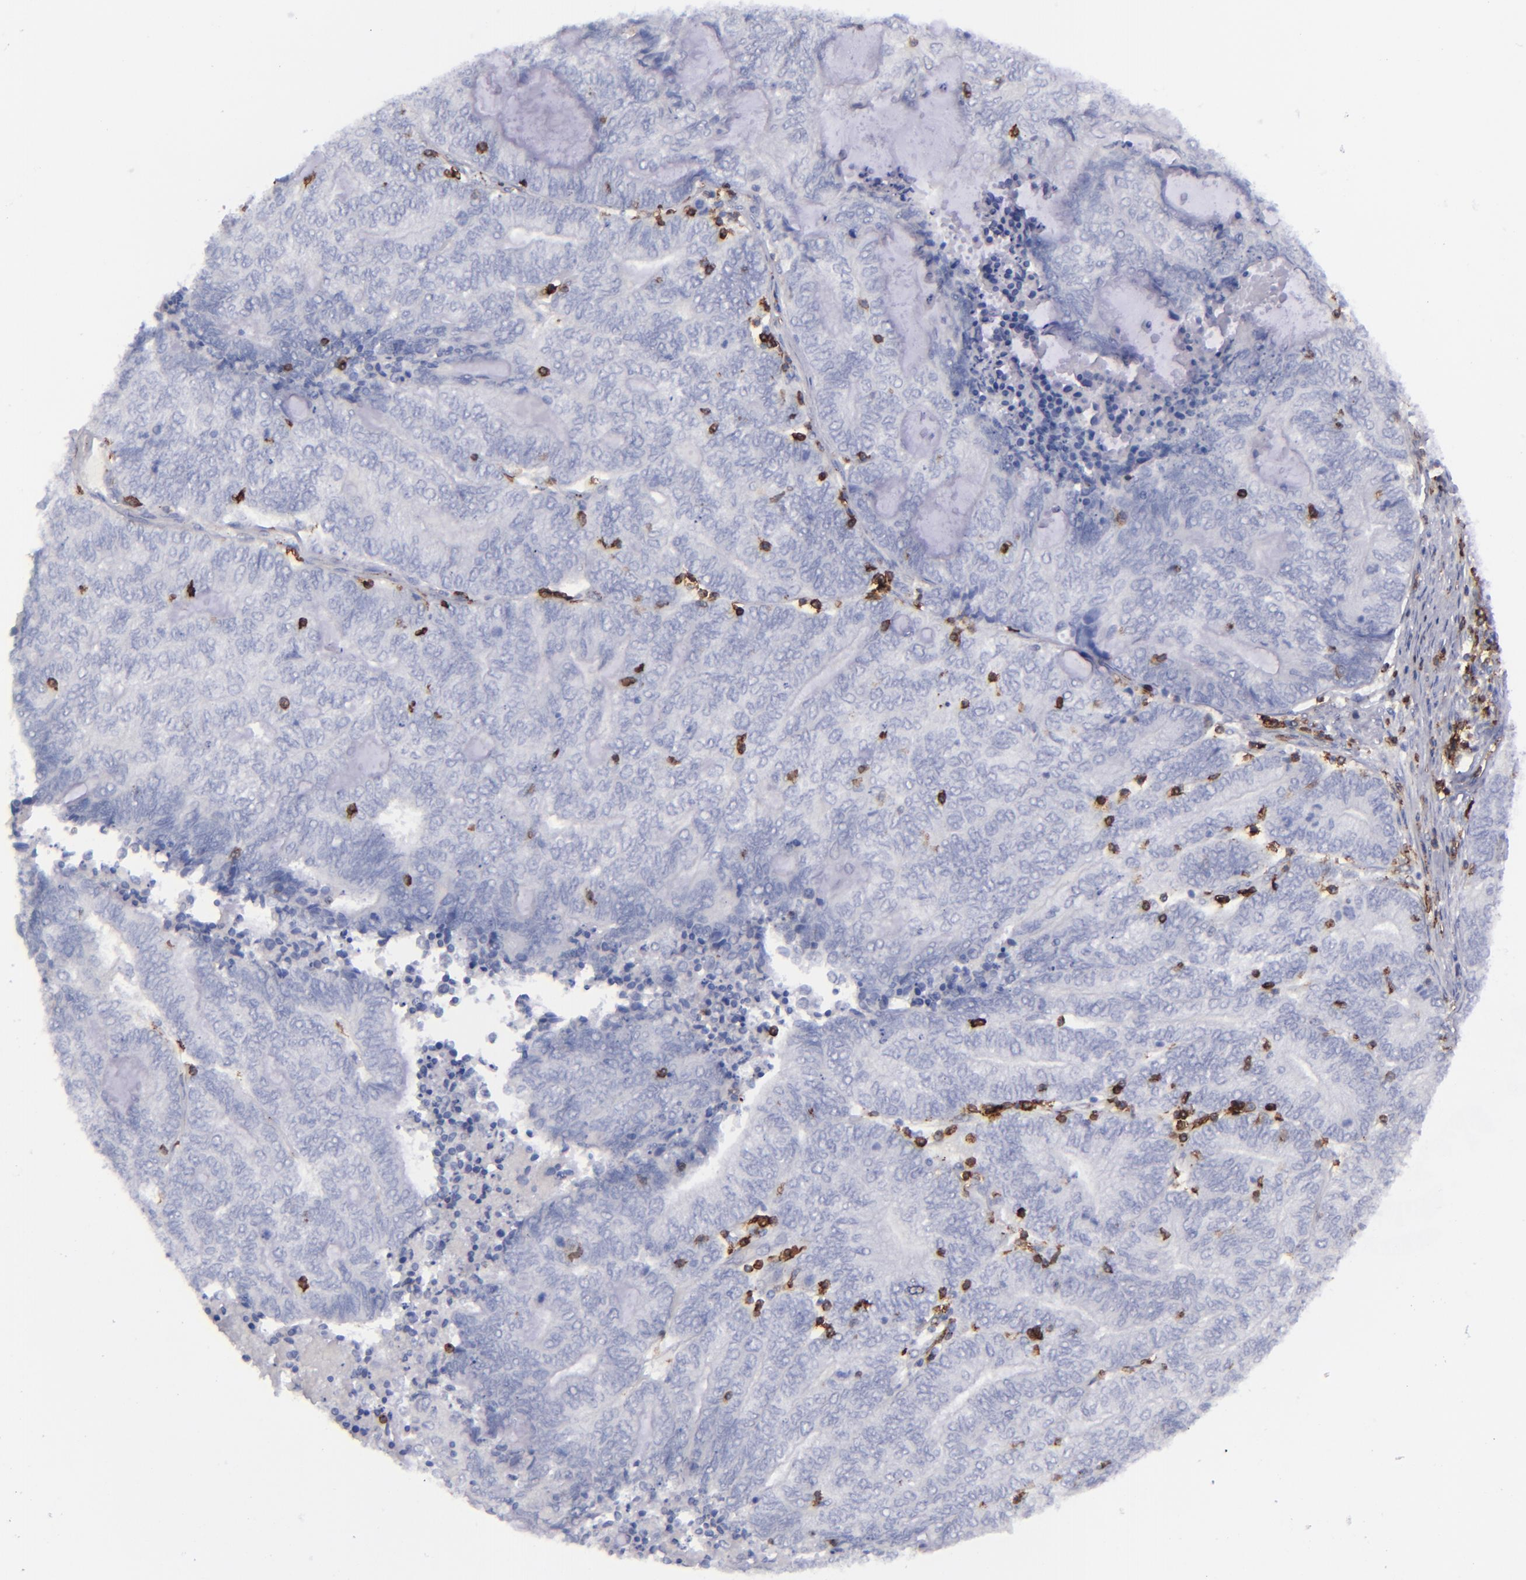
{"staining": {"intensity": "negative", "quantity": "none", "location": "none"}, "tissue": "endometrial cancer", "cell_type": "Tumor cells", "image_type": "cancer", "snomed": [{"axis": "morphology", "description": "Adenocarcinoma, NOS"}, {"axis": "topography", "description": "Uterus"}, {"axis": "topography", "description": "Endometrium"}], "caption": "Immunohistochemistry of human endometrial cancer exhibits no staining in tumor cells. (Immunohistochemistry (ihc), brightfield microscopy, high magnification).", "gene": "CD27", "patient": {"sex": "female", "age": 70}}